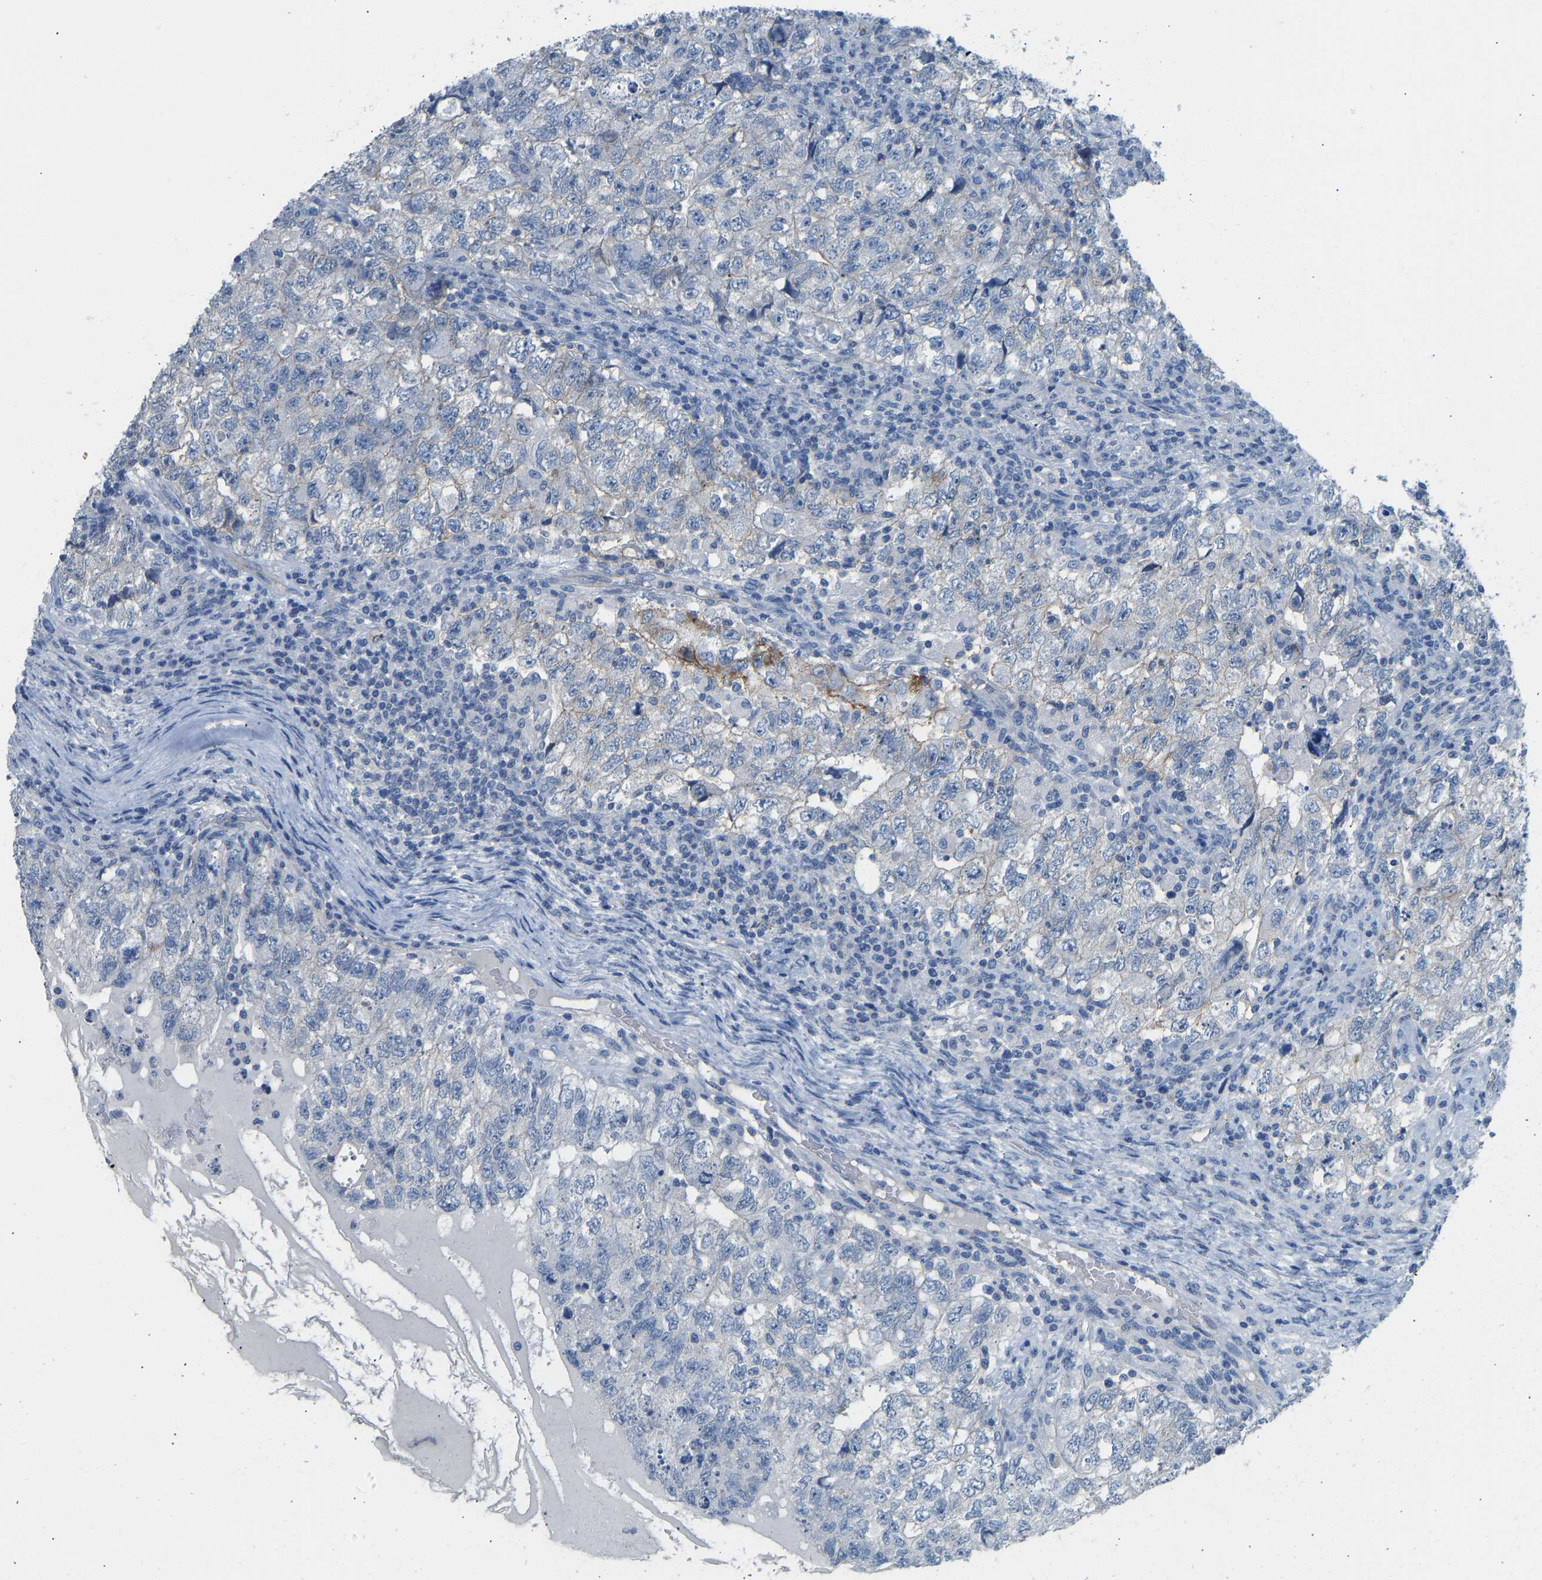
{"staining": {"intensity": "negative", "quantity": "none", "location": "none"}, "tissue": "testis cancer", "cell_type": "Tumor cells", "image_type": "cancer", "snomed": [{"axis": "morphology", "description": "Carcinoma, Embryonal, NOS"}, {"axis": "topography", "description": "Testis"}], "caption": "DAB (3,3'-diaminobenzidine) immunohistochemical staining of human testis cancer displays no significant positivity in tumor cells.", "gene": "ATP1A1", "patient": {"sex": "male", "age": 36}}